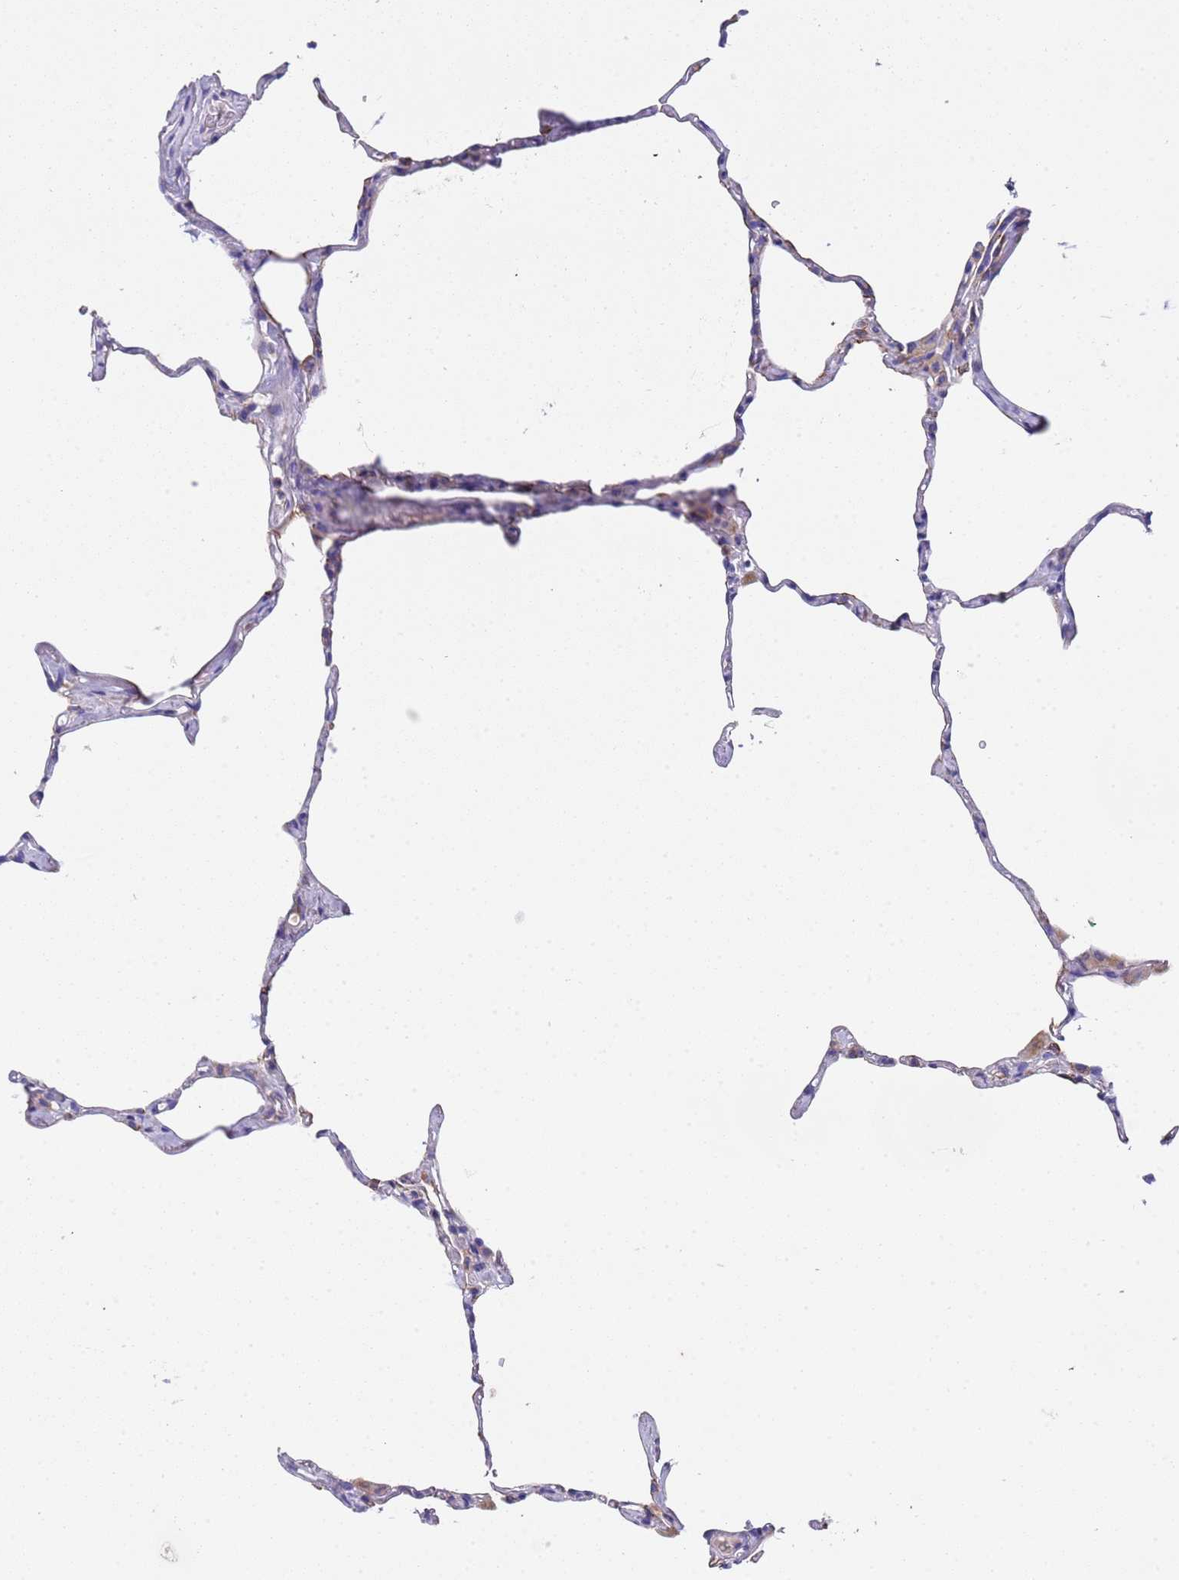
{"staining": {"intensity": "negative", "quantity": "none", "location": "none"}, "tissue": "lung", "cell_type": "Alveolar cells", "image_type": "normal", "snomed": [{"axis": "morphology", "description": "Normal tissue, NOS"}, {"axis": "topography", "description": "Lung"}], "caption": "DAB immunohistochemical staining of unremarkable lung reveals no significant expression in alveolar cells.", "gene": "SLC24A3", "patient": {"sex": "male", "age": 65}}